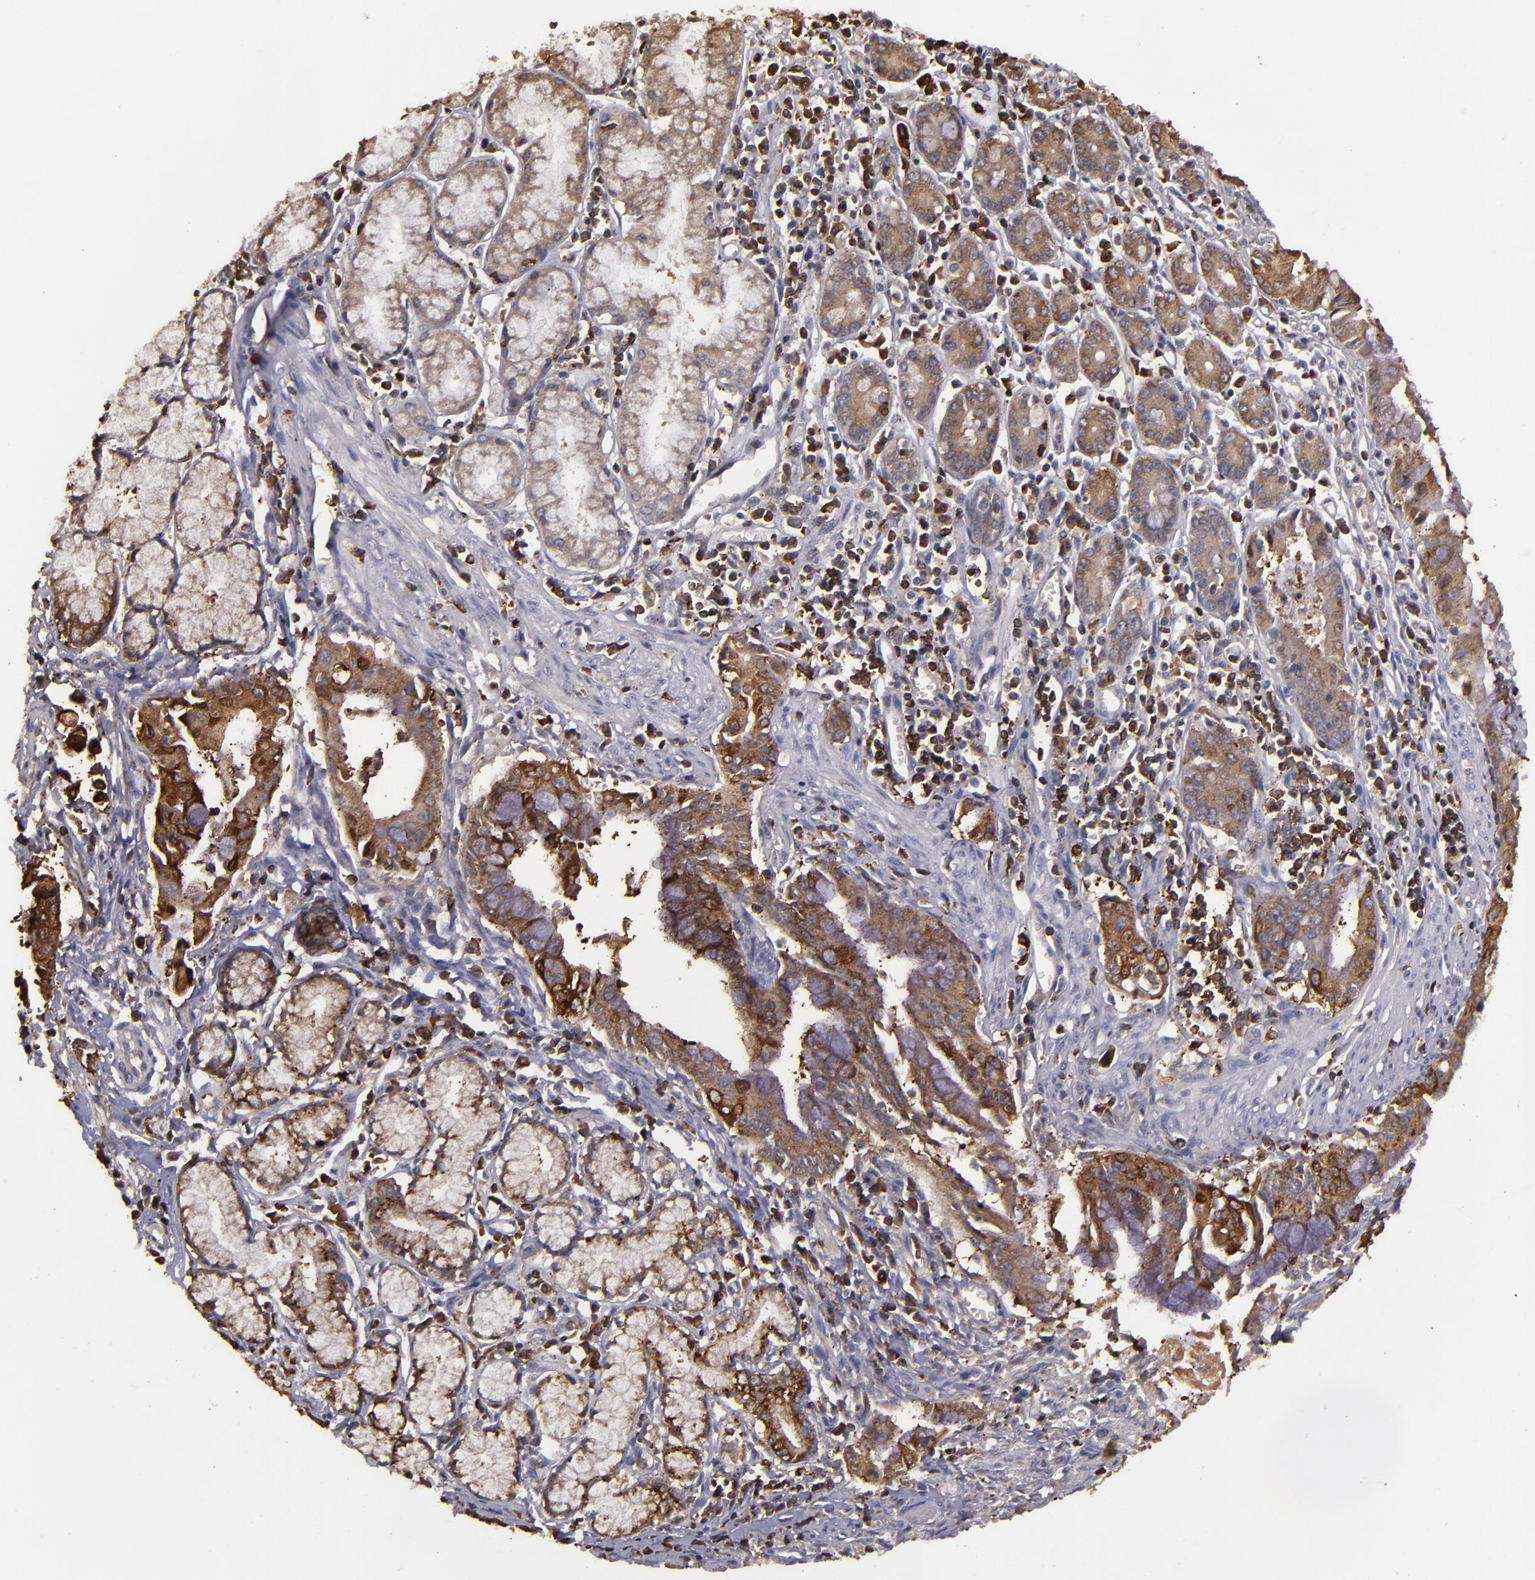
{"staining": {"intensity": "strong", "quantity": ">75%", "location": "cytoplasmic/membranous"}, "tissue": "pancreatic cancer", "cell_type": "Tumor cells", "image_type": "cancer", "snomed": [{"axis": "morphology", "description": "Adenocarcinoma, NOS"}, {"axis": "topography", "description": "Pancreas"}], "caption": "DAB immunohistochemical staining of human pancreatic adenocarcinoma exhibits strong cytoplasmic/membranous protein expression in approximately >75% of tumor cells.", "gene": "SLC9A3R1", "patient": {"sex": "male", "age": 59}}